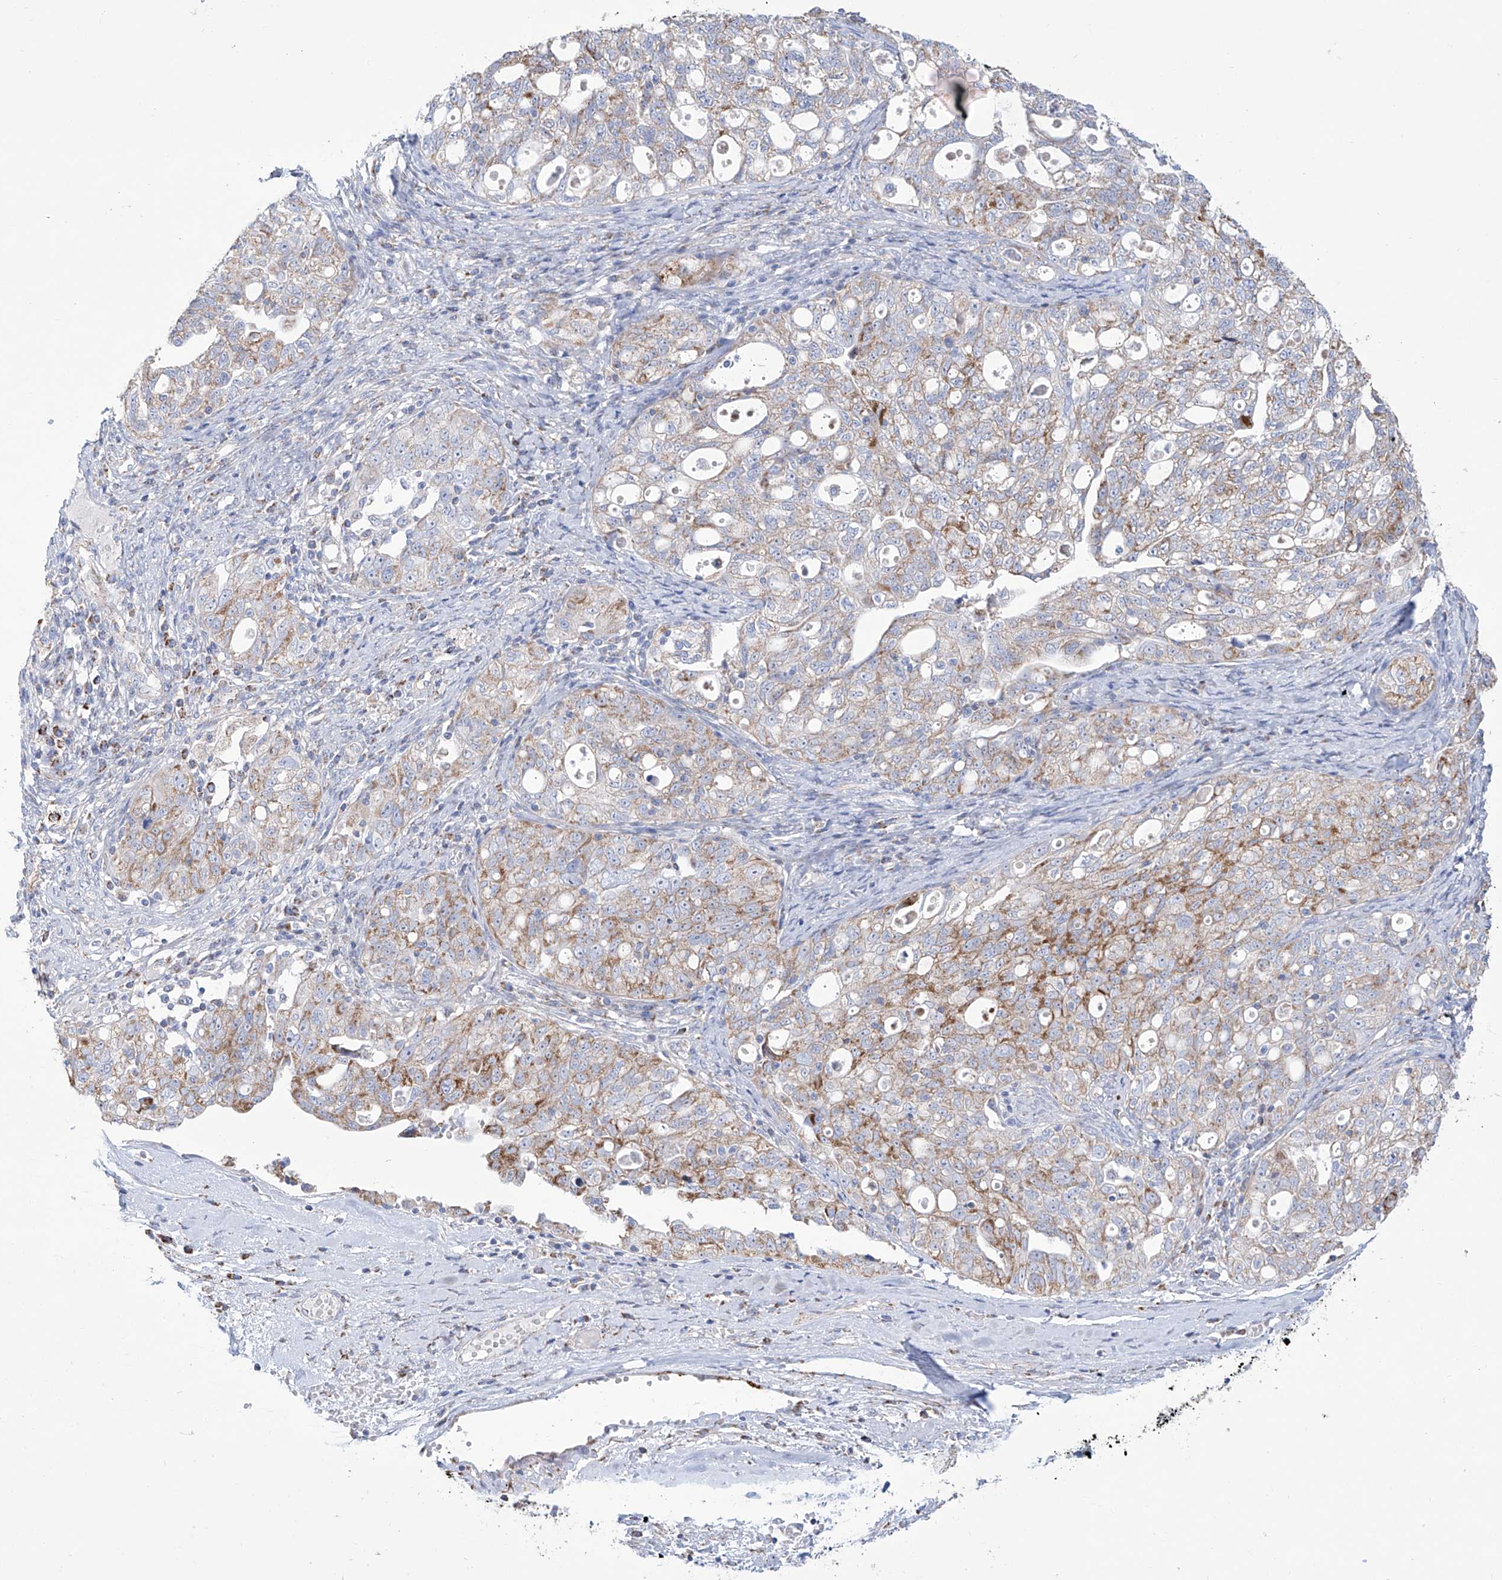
{"staining": {"intensity": "moderate", "quantity": ">75%", "location": "cytoplasmic/membranous"}, "tissue": "ovarian cancer", "cell_type": "Tumor cells", "image_type": "cancer", "snomed": [{"axis": "morphology", "description": "Carcinoma, NOS"}, {"axis": "morphology", "description": "Cystadenocarcinoma, serous, NOS"}, {"axis": "topography", "description": "Ovary"}], "caption": "Immunohistochemistry (IHC) of ovarian cancer (serous cystadenocarcinoma) demonstrates medium levels of moderate cytoplasmic/membranous positivity in approximately >75% of tumor cells. (brown staining indicates protein expression, while blue staining denotes nuclei).", "gene": "ALDH6A1", "patient": {"sex": "female", "age": 69}}